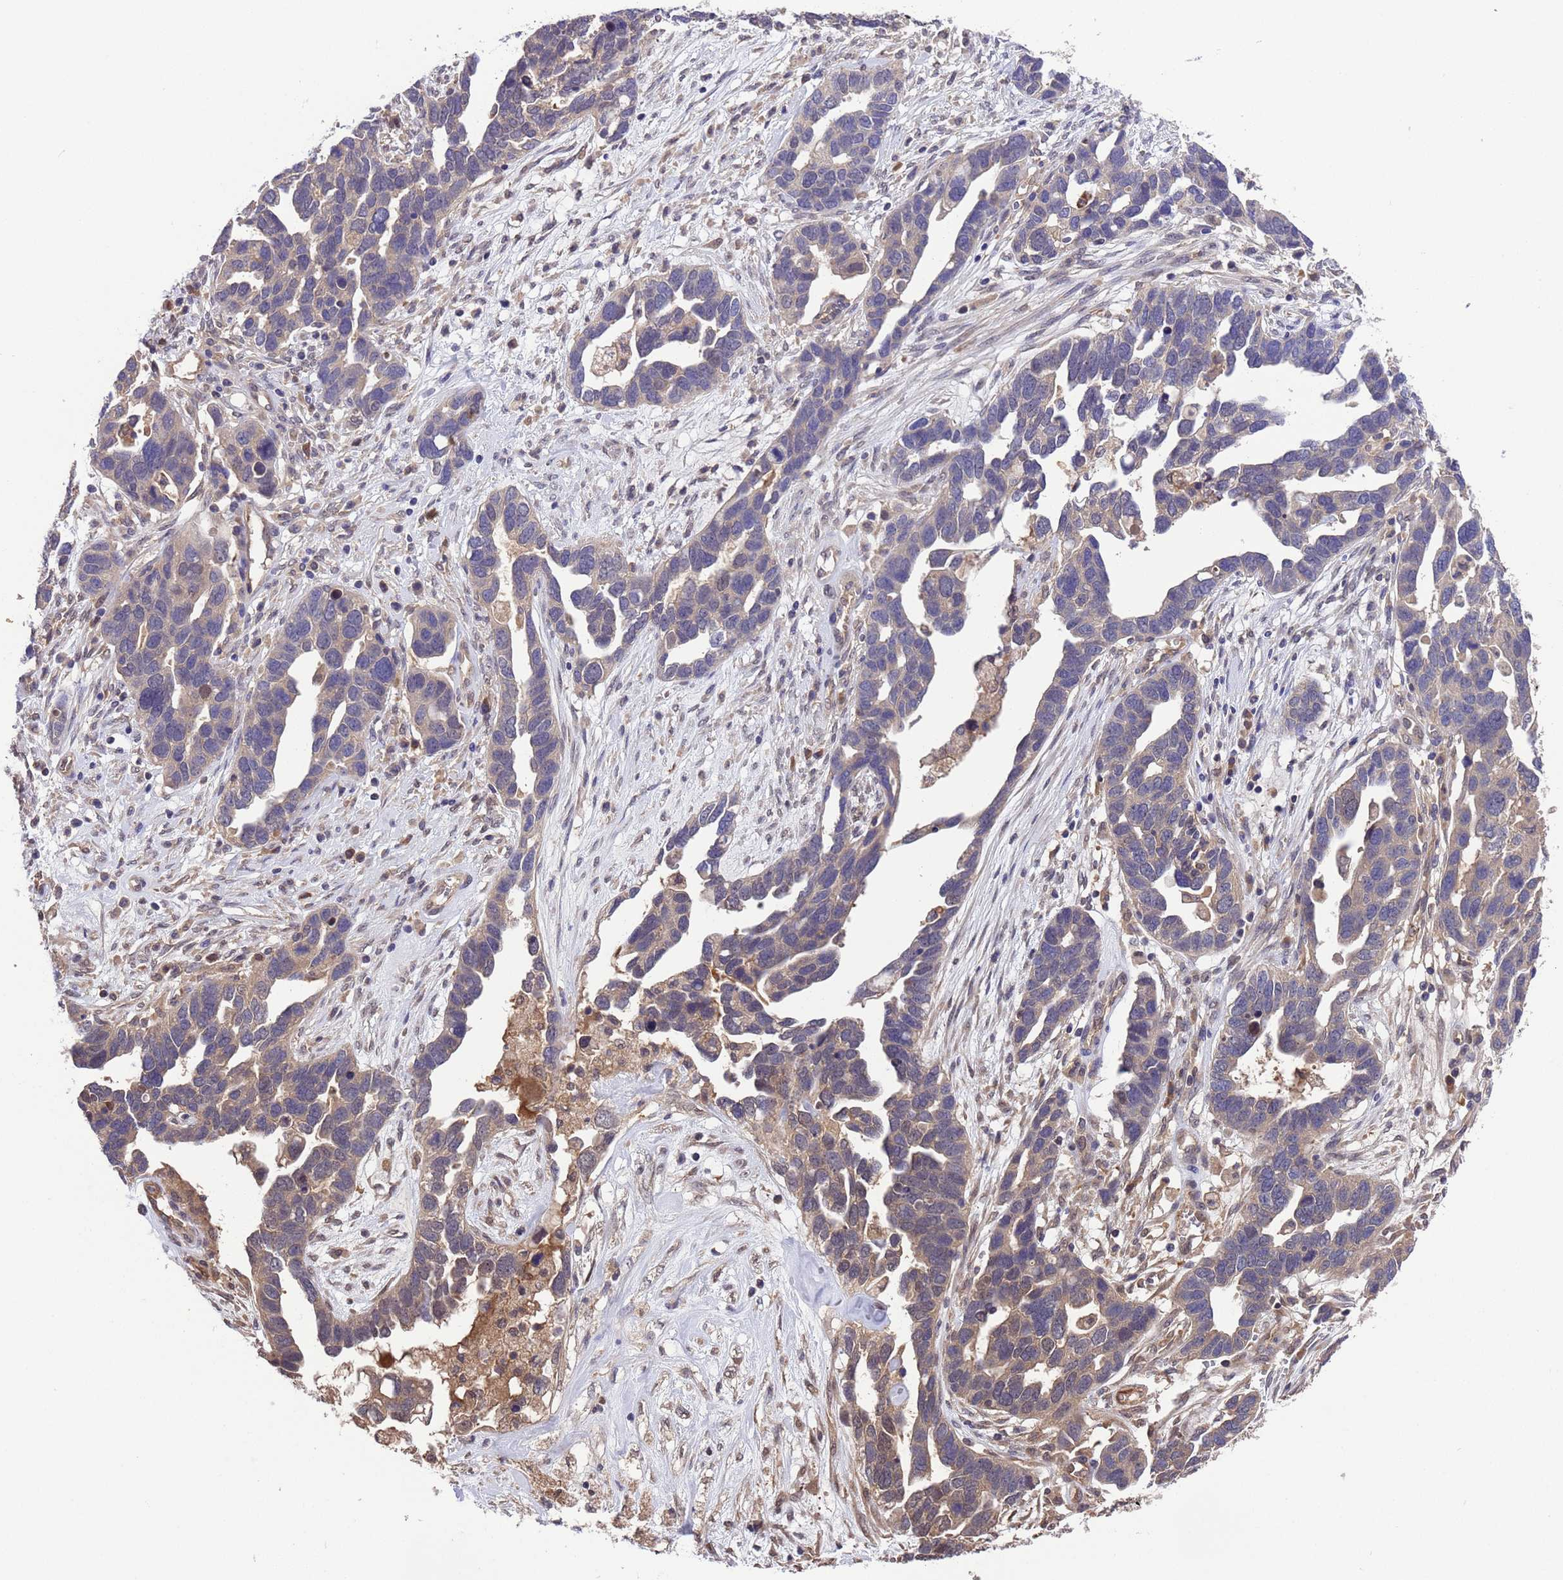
{"staining": {"intensity": "weak", "quantity": "25%-75%", "location": "cytoplasmic/membranous"}, "tissue": "ovarian cancer", "cell_type": "Tumor cells", "image_type": "cancer", "snomed": [{"axis": "morphology", "description": "Cystadenocarcinoma, serous, NOS"}, {"axis": "topography", "description": "Ovary"}], "caption": "Immunohistochemical staining of serous cystadenocarcinoma (ovarian) reveals low levels of weak cytoplasmic/membranous positivity in approximately 25%-75% of tumor cells.", "gene": "ZFP69B", "patient": {"sex": "female", "age": 54}}